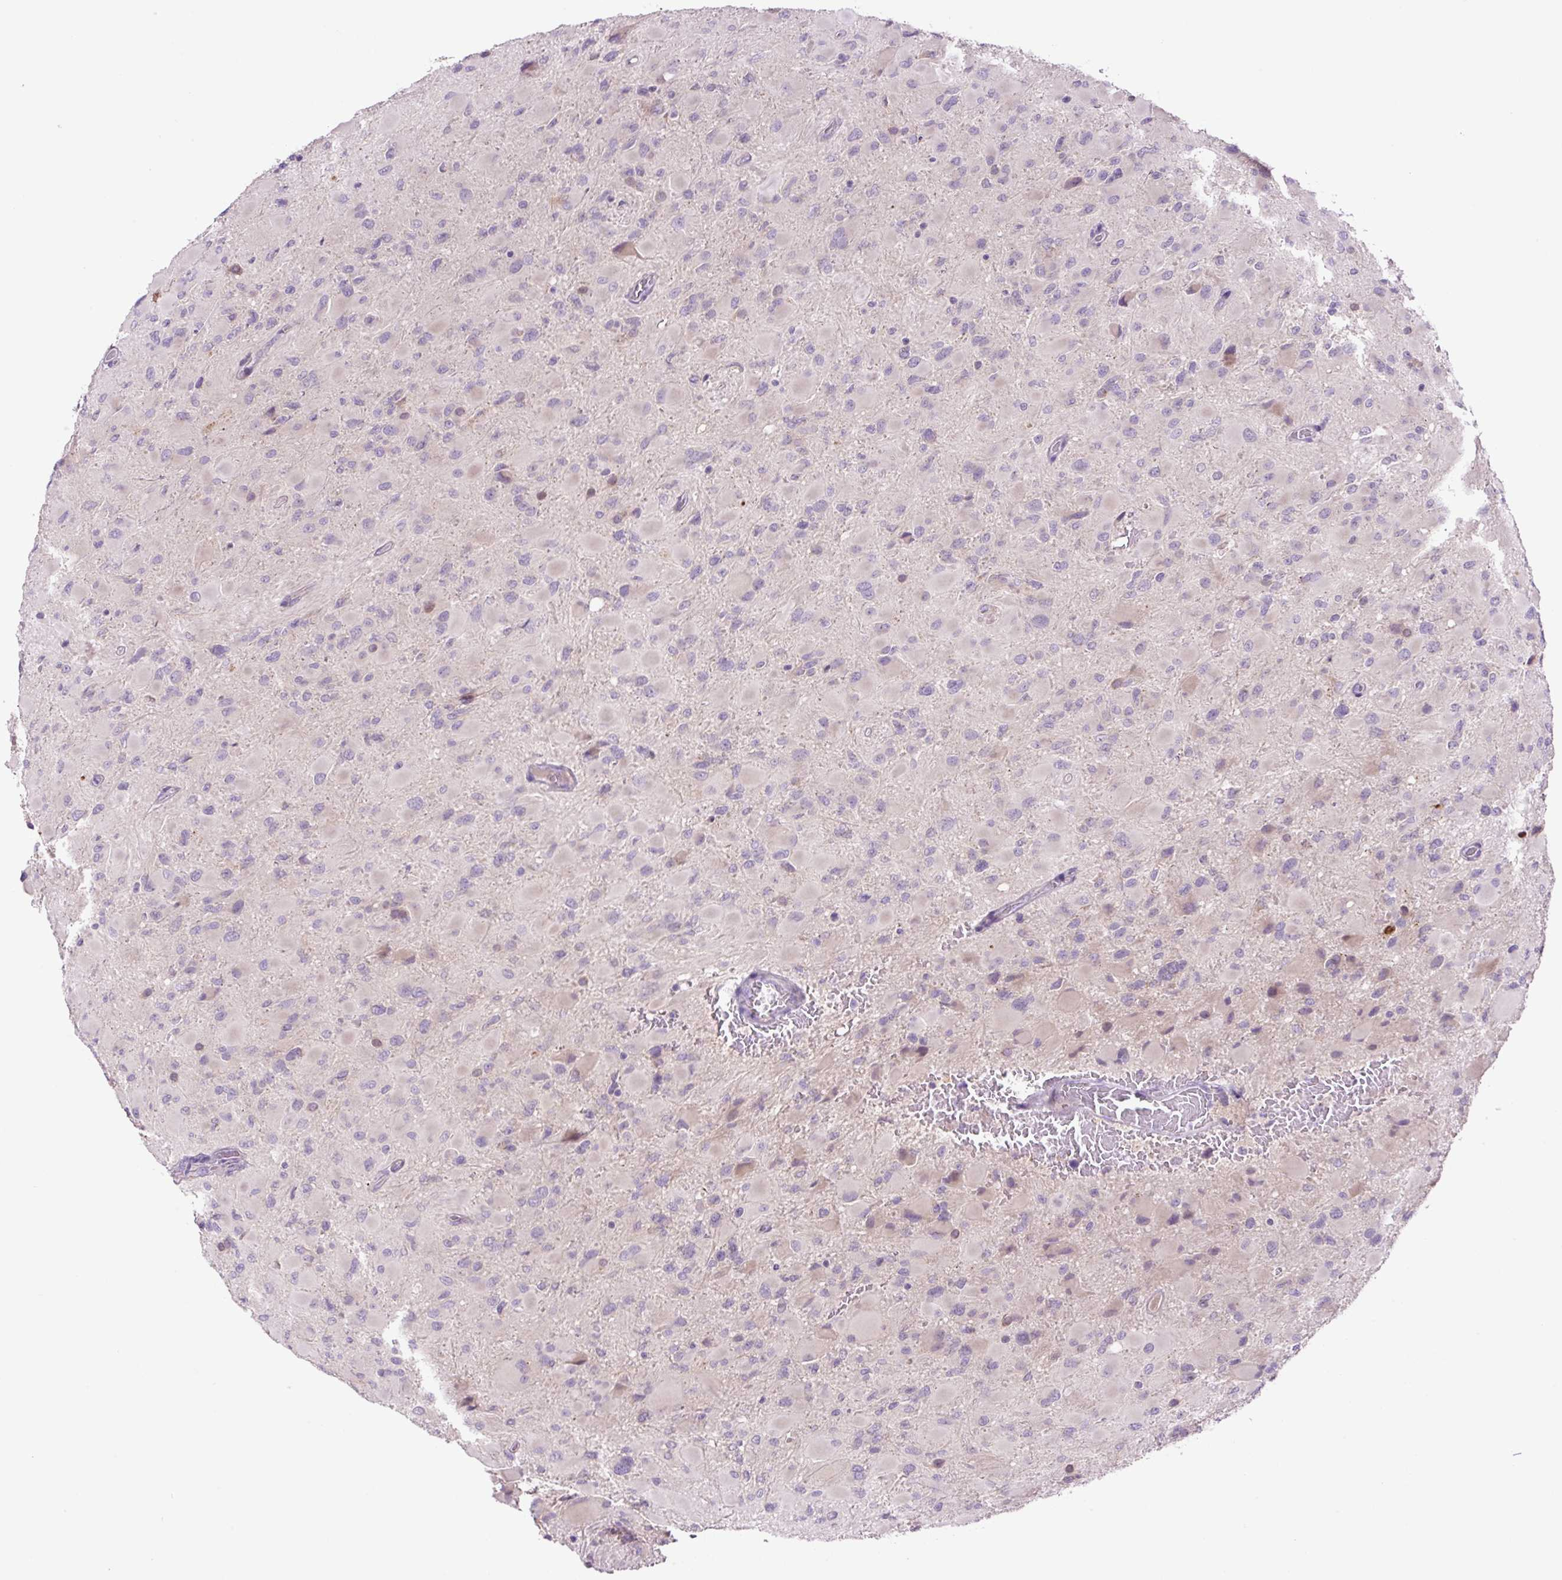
{"staining": {"intensity": "weak", "quantity": "<25%", "location": "cytoplasmic/membranous,nuclear"}, "tissue": "glioma", "cell_type": "Tumor cells", "image_type": "cancer", "snomed": [{"axis": "morphology", "description": "Glioma, malignant, High grade"}, {"axis": "topography", "description": "Cerebral cortex"}], "caption": "Micrograph shows no protein expression in tumor cells of glioma tissue. (DAB (3,3'-diaminobenzidine) IHC visualized using brightfield microscopy, high magnification).", "gene": "OGDHL", "patient": {"sex": "female", "age": 36}}